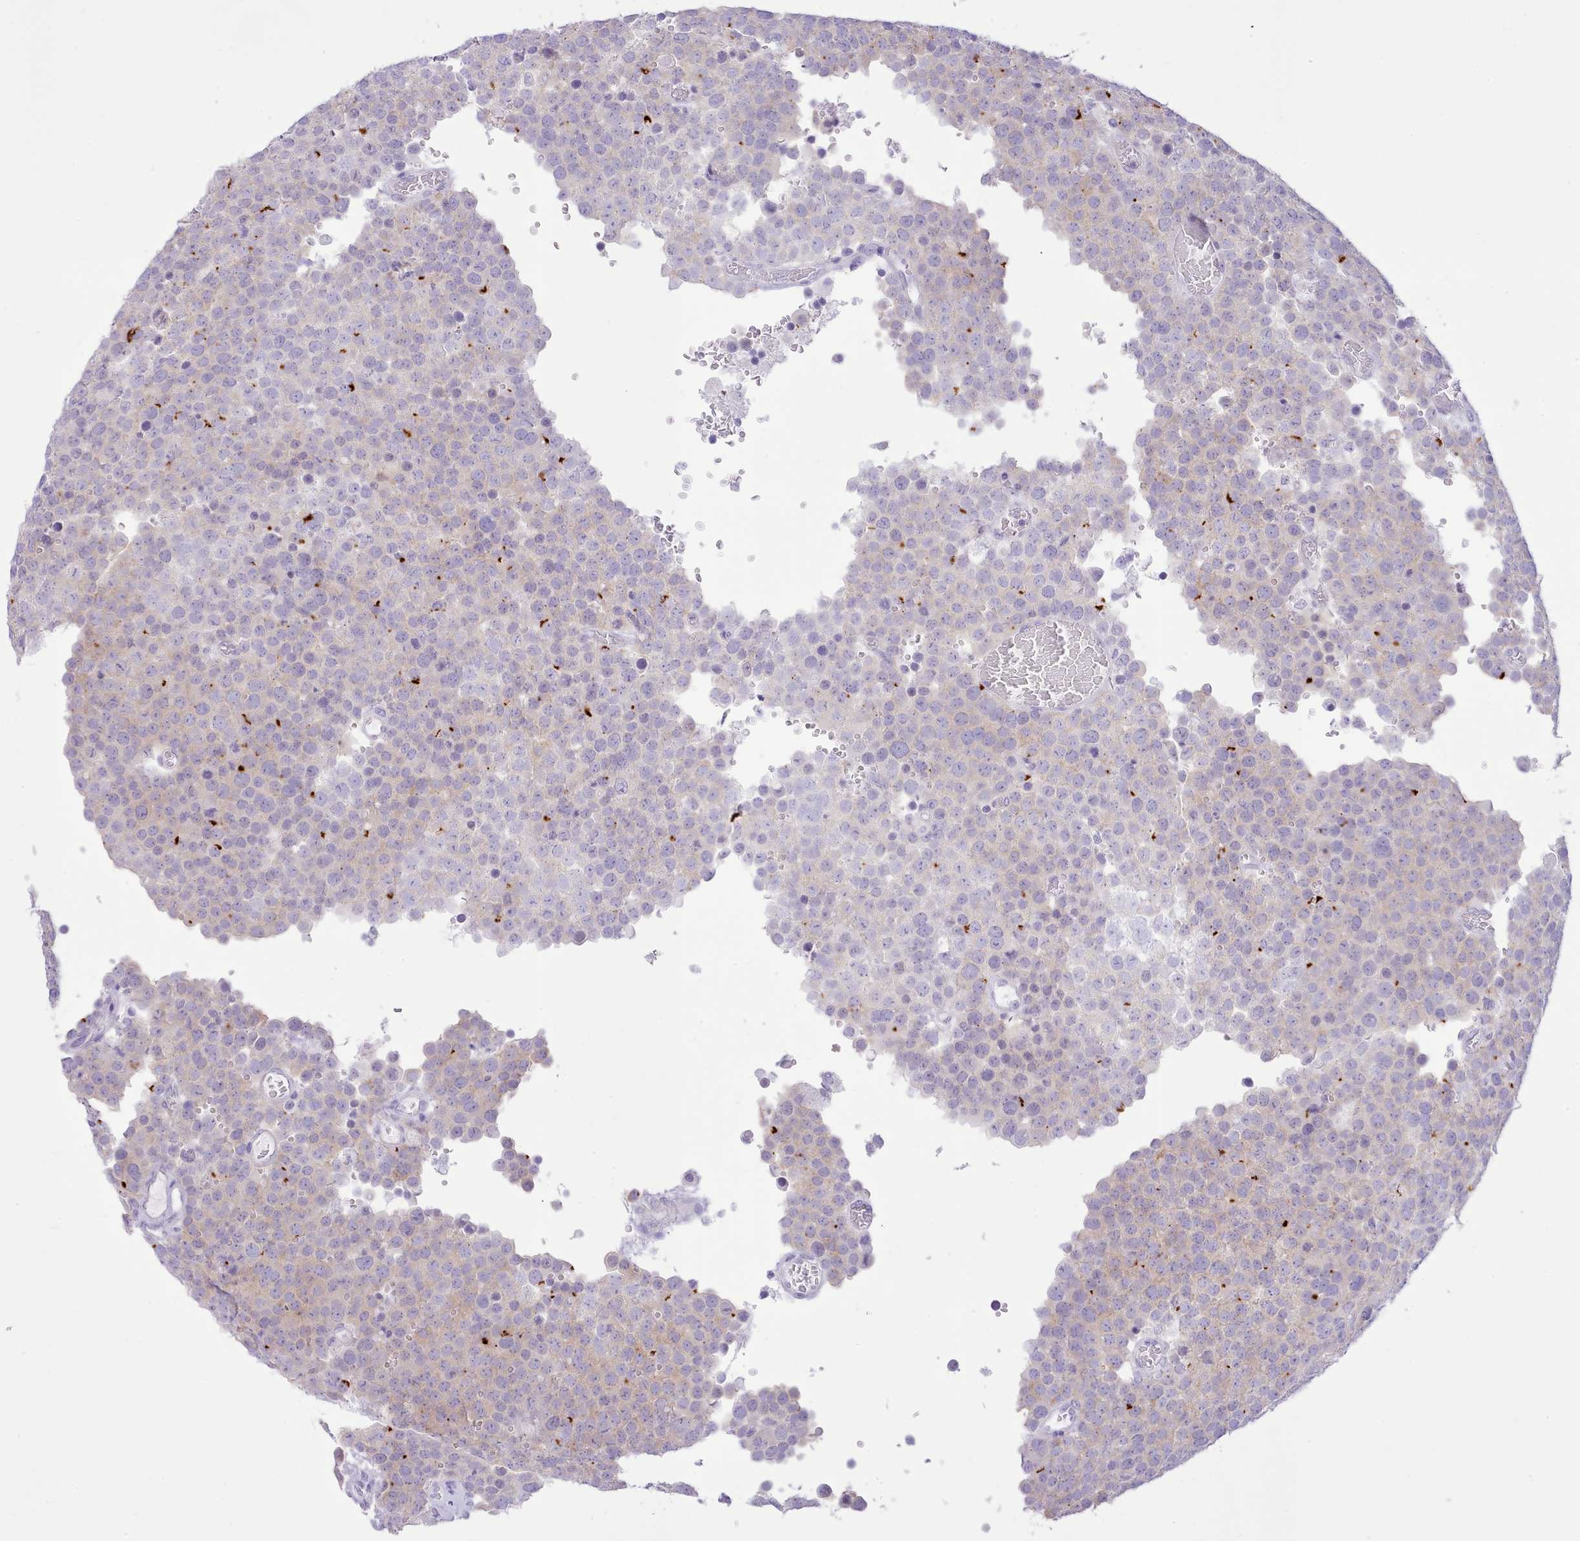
{"staining": {"intensity": "moderate", "quantity": "<25%", "location": "cytoplasmic/membranous"}, "tissue": "testis cancer", "cell_type": "Tumor cells", "image_type": "cancer", "snomed": [{"axis": "morphology", "description": "Normal tissue, NOS"}, {"axis": "morphology", "description": "Seminoma, NOS"}, {"axis": "topography", "description": "Testis"}], "caption": "The histopathology image exhibits a brown stain indicating the presence of a protein in the cytoplasmic/membranous of tumor cells in testis seminoma. Nuclei are stained in blue.", "gene": "MDFI", "patient": {"sex": "male", "age": 71}}